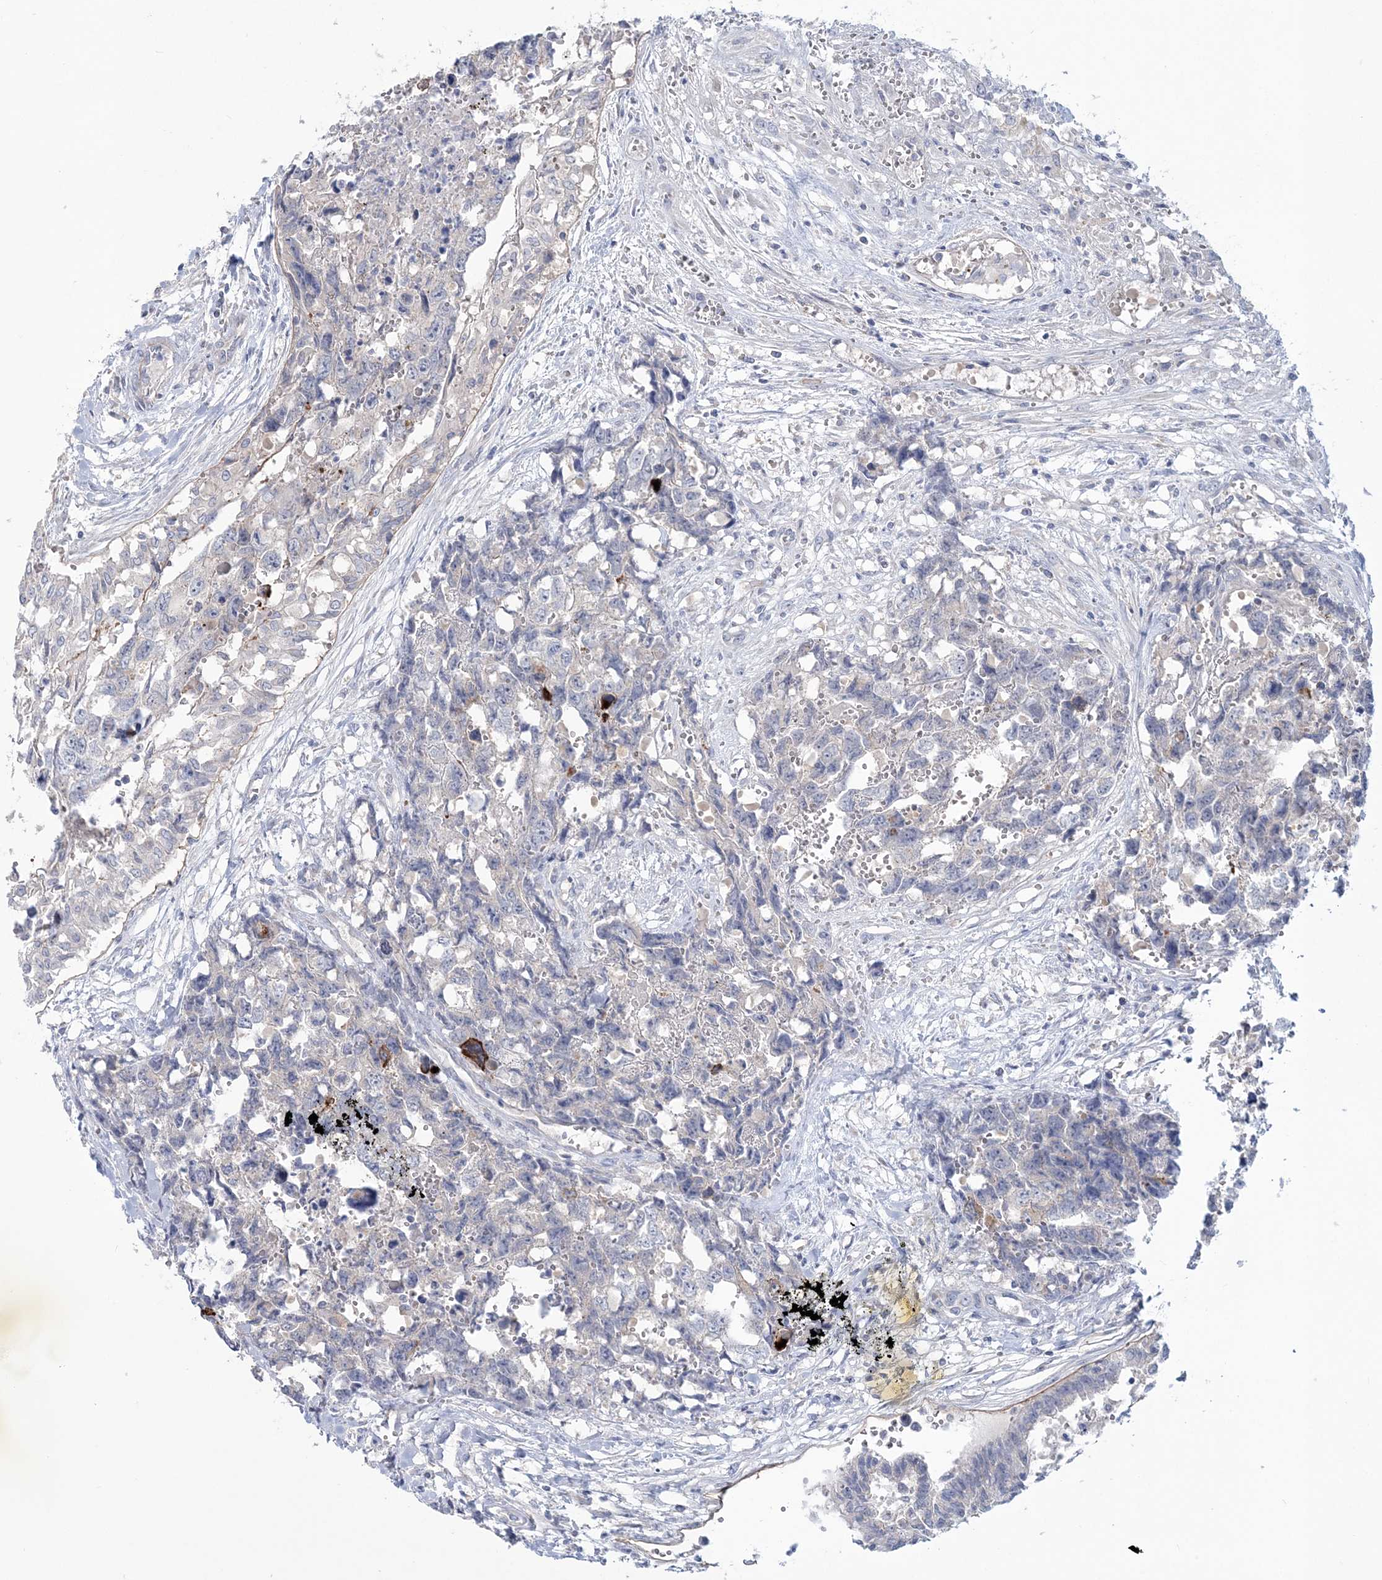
{"staining": {"intensity": "moderate", "quantity": "<25%", "location": "cytoplasmic/membranous"}, "tissue": "testis cancer", "cell_type": "Tumor cells", "image_type": "cancer", "snomed": [{"axis": "morphology", "description": "Carcinoma, Embryonal, NOS"}, {"axis": "topography", "description": "Testis"}], "caption": "Approximately <25% of tumor cells in testis cancer (embryonal carcinoma) show moderate cytoplasmic/membranous protein expression as visualized by brown immunohistochemical staining.", "gene": "ADGB", "patient": {"sex": "male", "age": 31}}